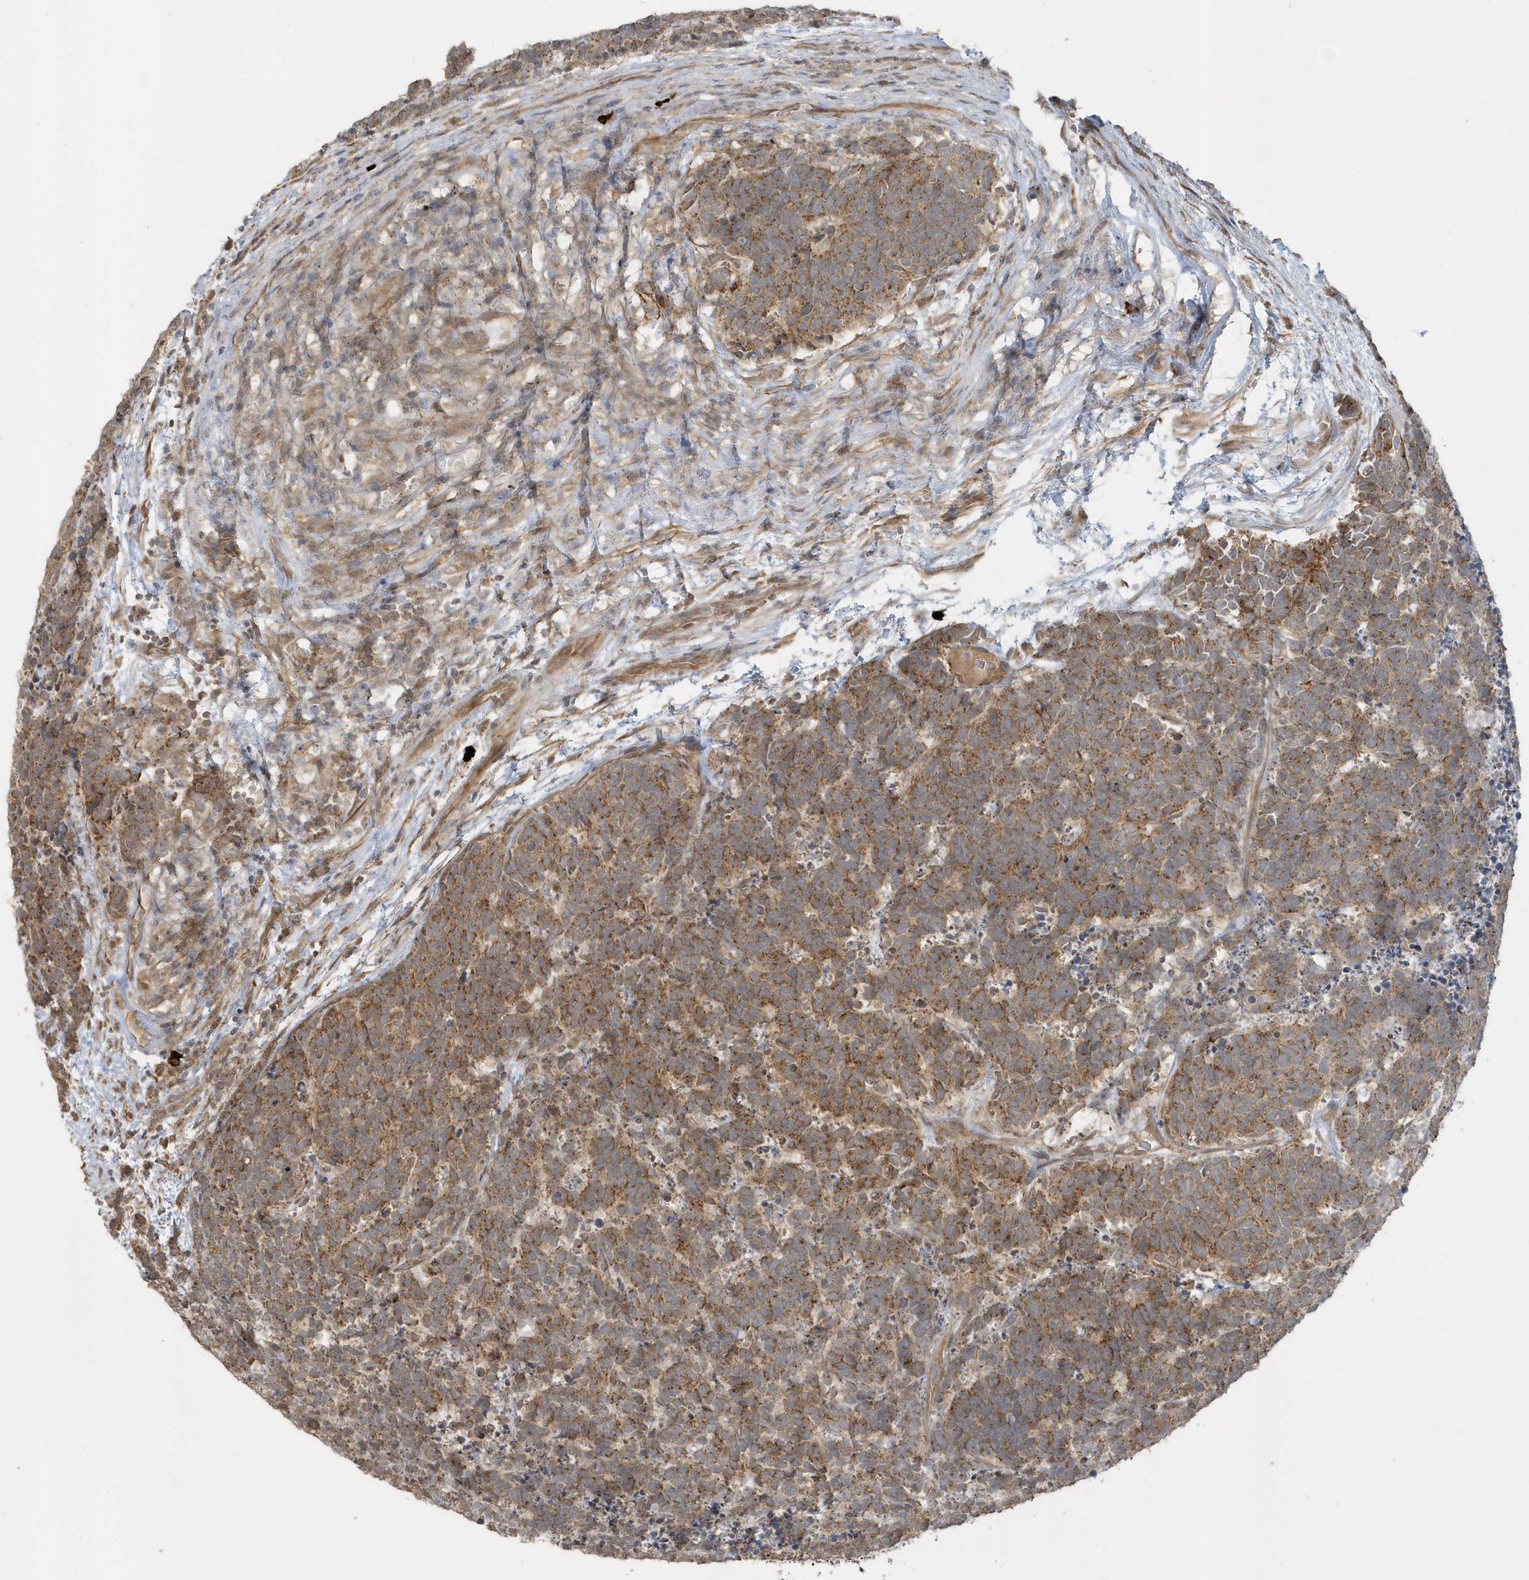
{"staining": {"intensity": "moderate", "quantity": ">75%", "location": "cytoplasmic/membranous"}, "tissue": "carcinoid", "cell_type": "Tumor cells", "image_type": "cancer", "snomed": [{"axis": "morphology", "description": "Carcinoma, NOS"}, {"axis": "morphology", "description": "Carcinoid, malignant, NOS"}, {"axis": "topography", "description": "Urinary bladder"}], "caption": "Protein expression analysis of human malignant carcinoid reveals moderate cytoplasmic/membranous staining in about >75% of tumor cells.", "gene": "STIM2", "patient": {"sex": "male", "age": 57}}